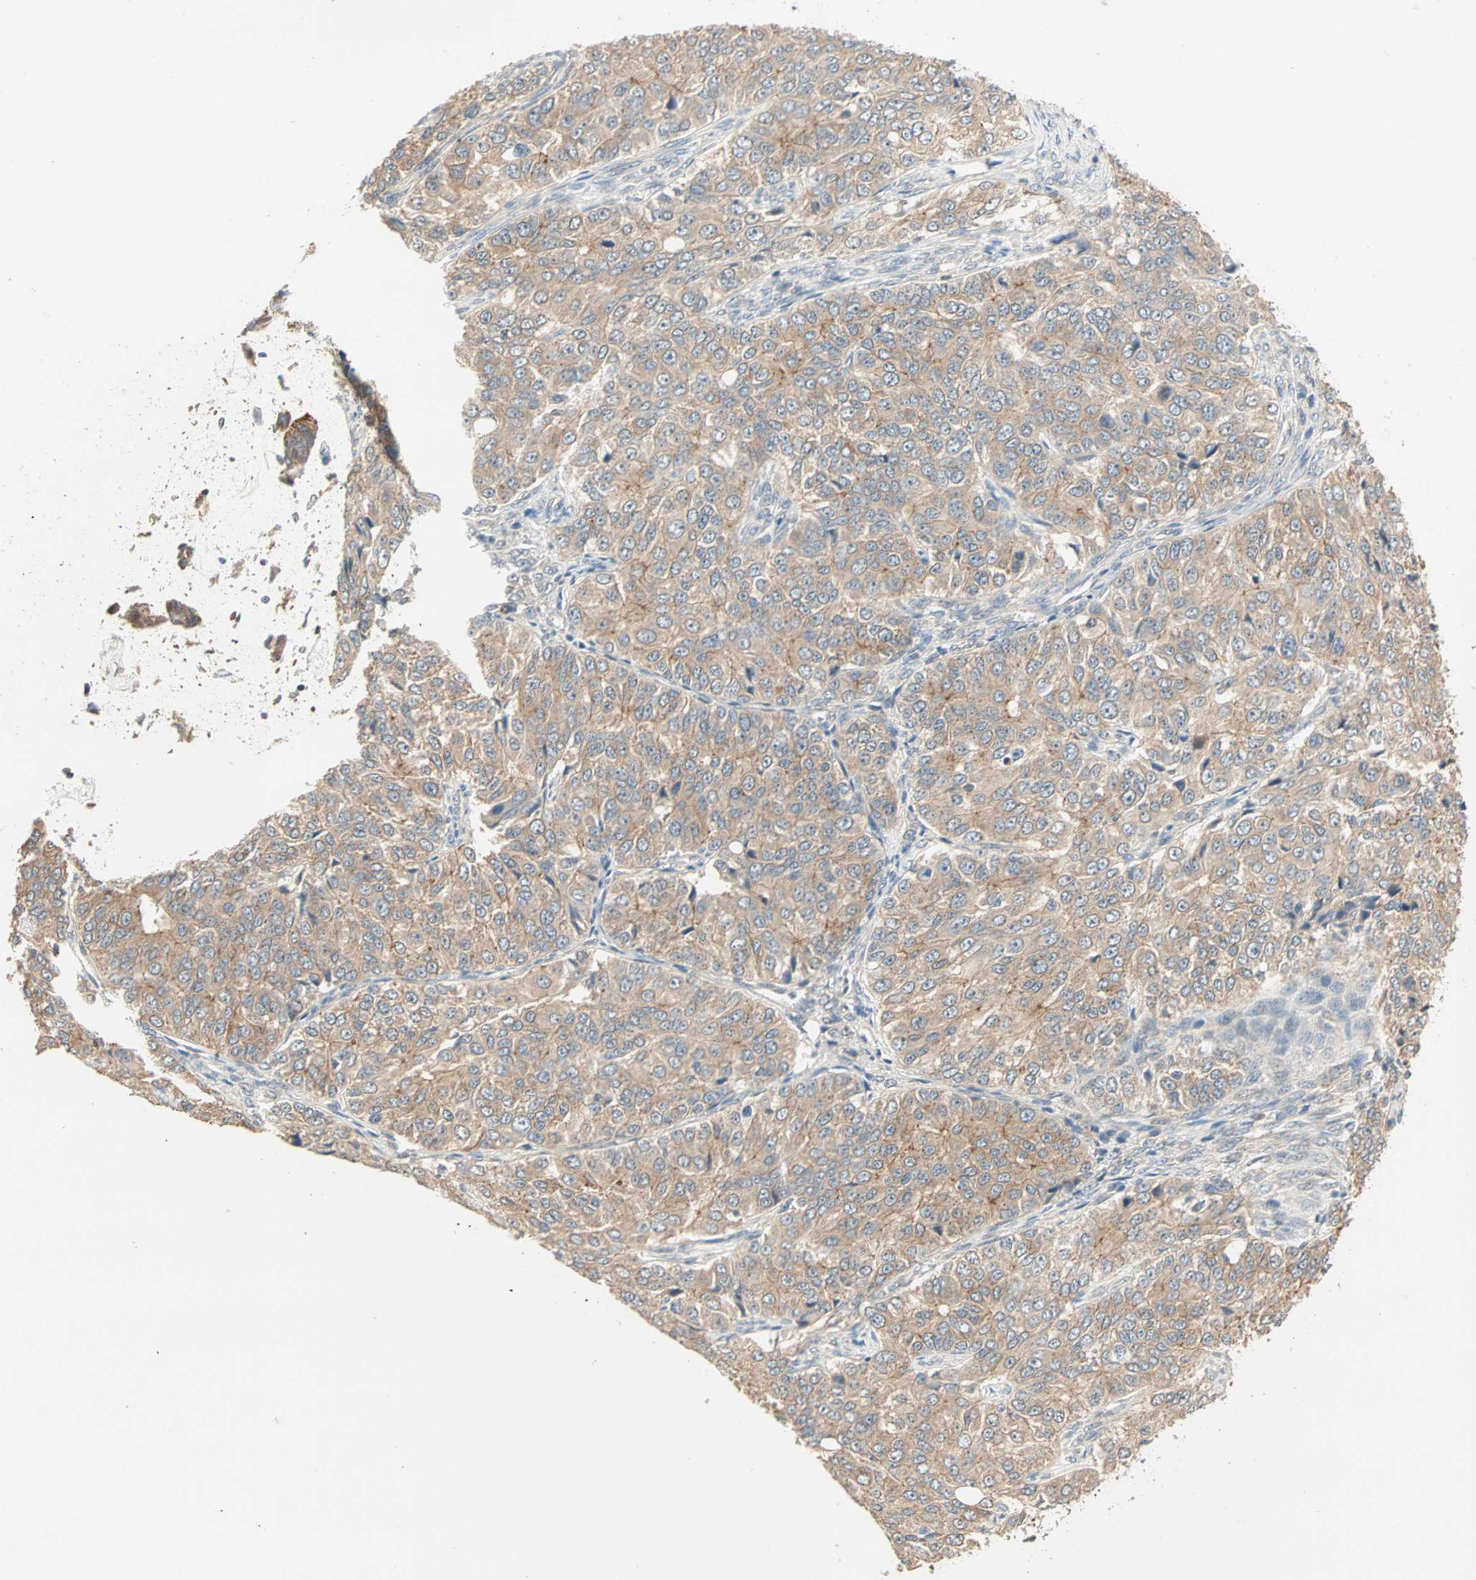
{"staining": {"intensity": "moderate", "quantity": ">75%", "location": "cytoplasmic/membranous"}, "tissue": "ovarian cancer", "cell_type": "Tumor cells", "image_type": "cancer", "snomed": [{"axis": "morphology", "description": "Carcinoma, endometroid"}, {"axis": "topography", "description": "Ovary"}], "caption": "An immunohistochemistry photomicrograph of neoplastic tissue is shown. Protein staining in brown labels moderate cytoplasmic/membranous positivity in ovarian cancer within tumor cells.", "gene": "TTF2", "patient": {"sex": "female", "age": 51}}